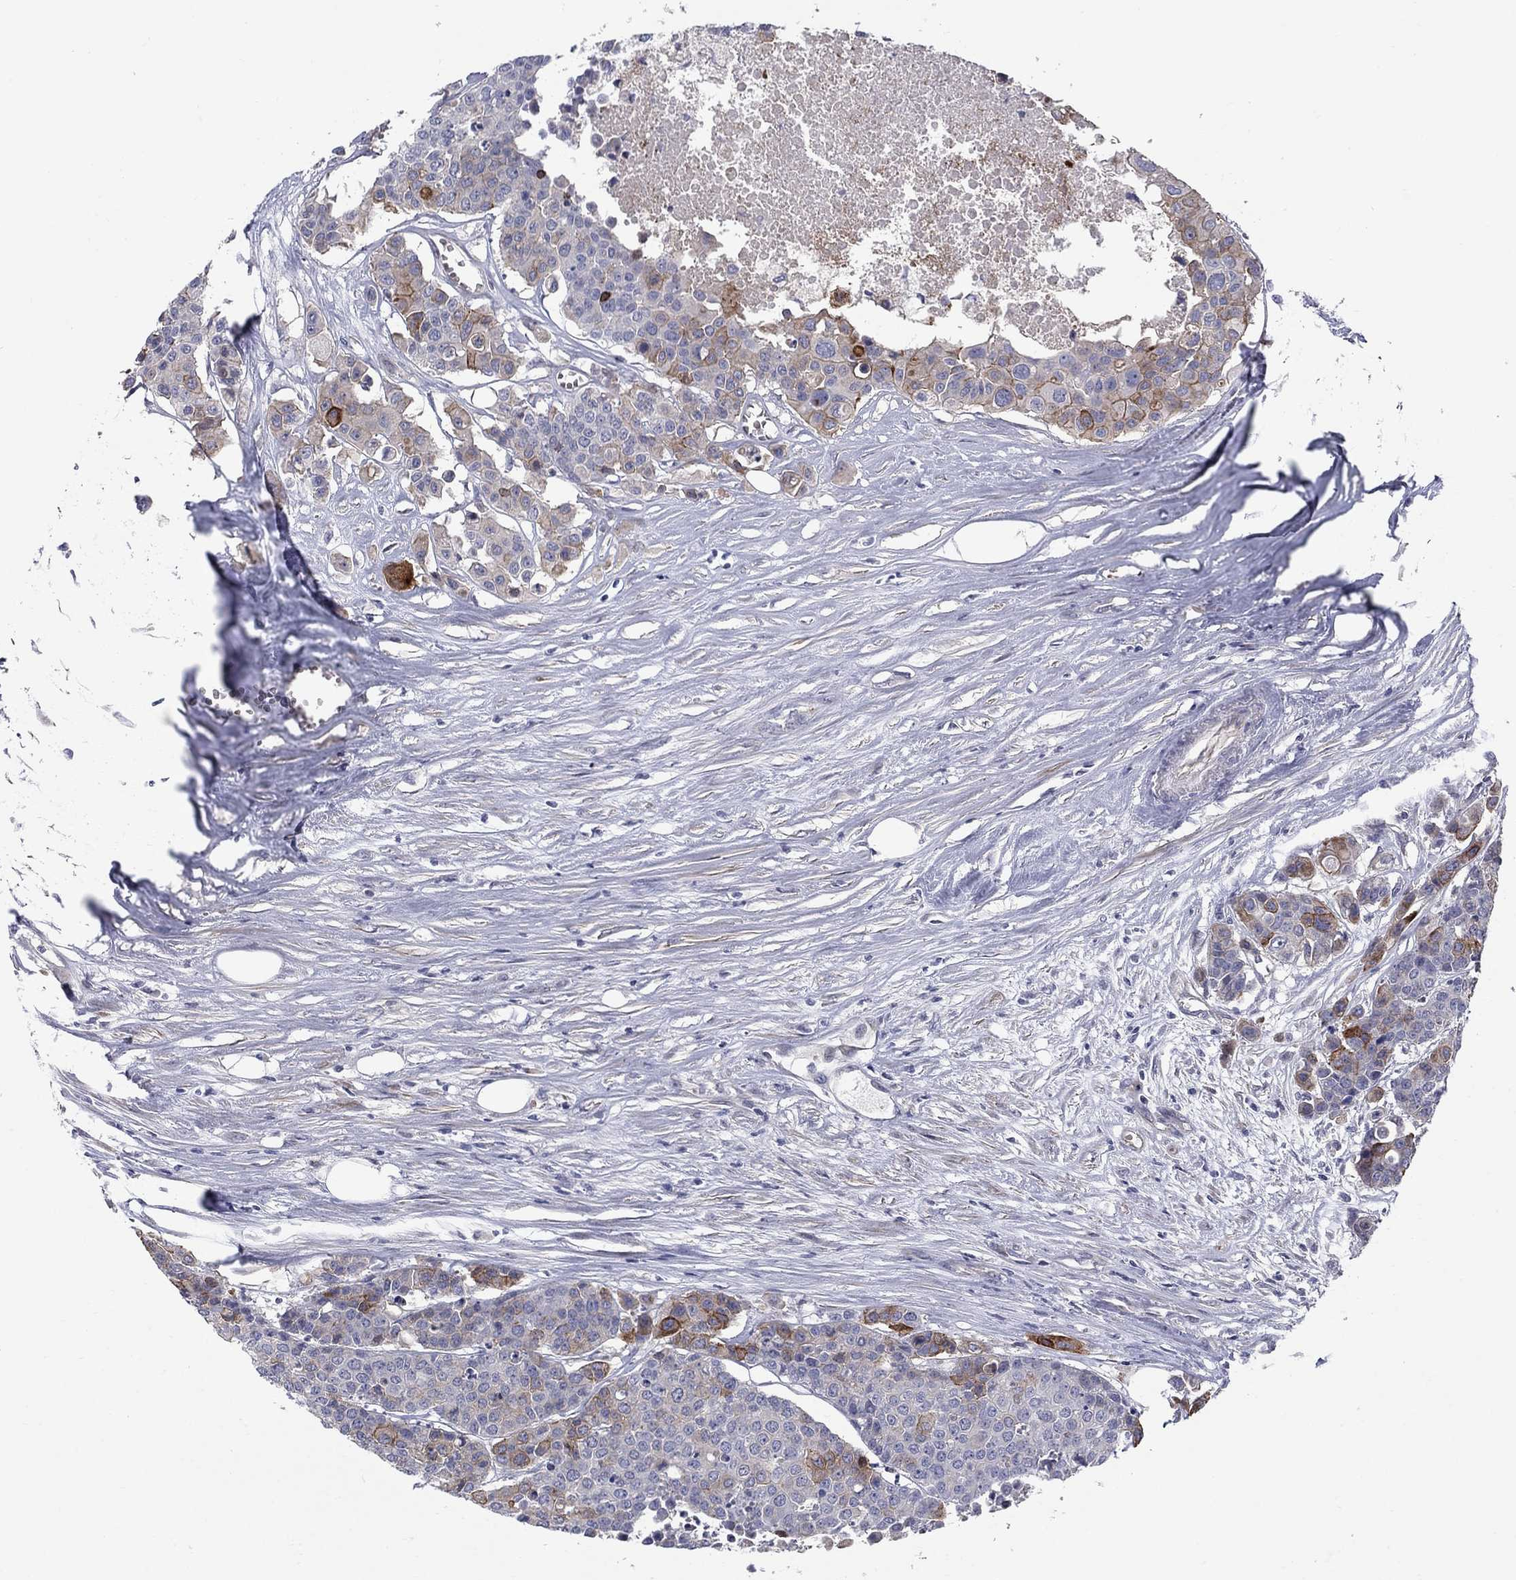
{"staining": {"intensity": "strong", "quantity": "<25%", "location": "cytoplasmic/membranous"}, "tissue": "carcinoid", "cell_type": "Tumor cells", "image_type": "cancer", "snomed": [{"axis": "morphology", "description": "Carcinoid, malignant, NOS"}, {"axis": "topography", "description": "Colon"}], "caption": "Tumor cells demonstrate medium levels of strong cytoplasmic/membranous staining in about <25% of cells in human malignant carcinoid.", "gene": "SLC1A1", "patient": {"sex": "male", "age": 81}}